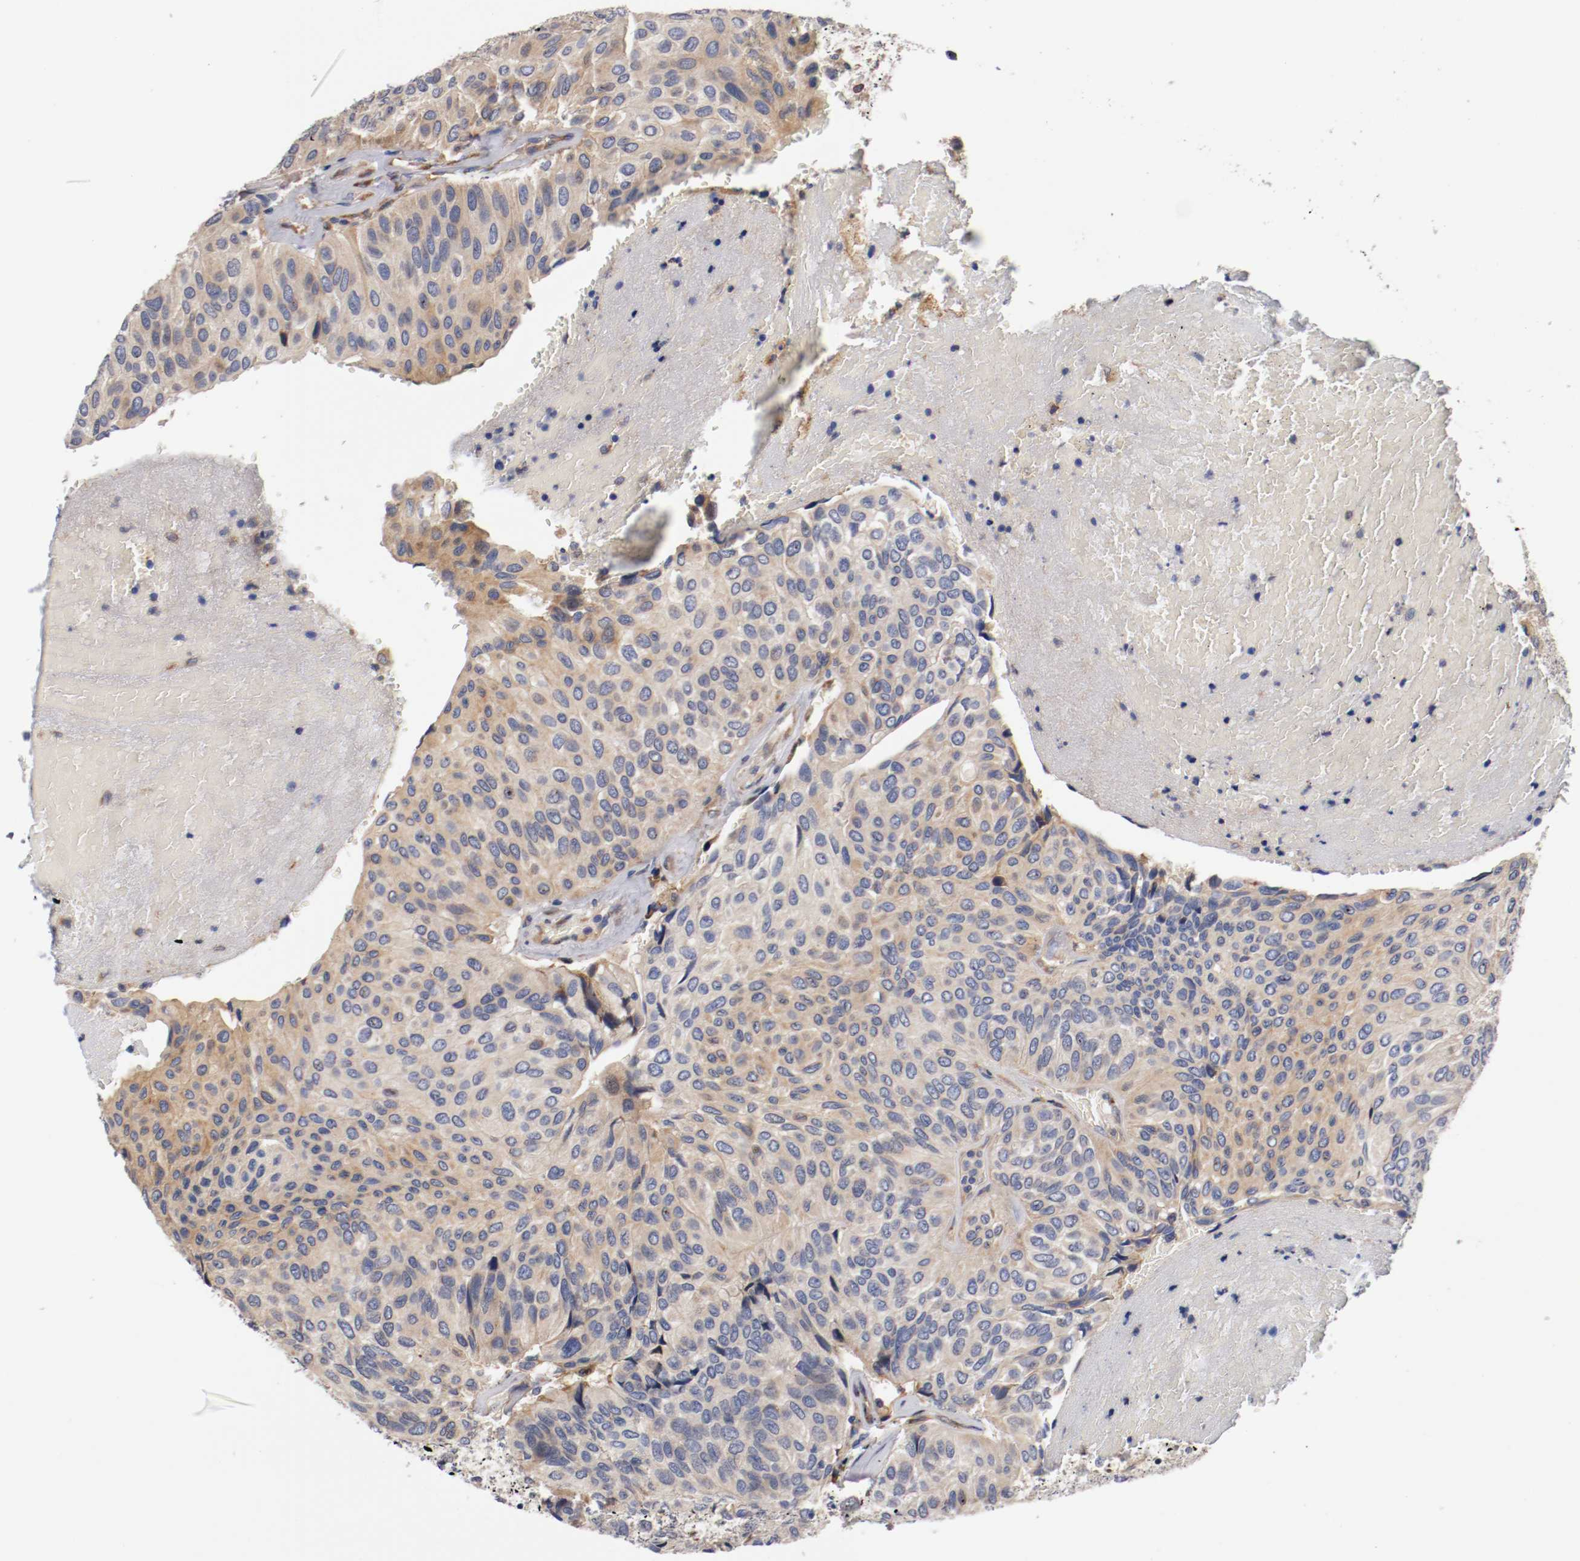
{"staining": {"intensity": "weak", "quantity": ">75%", "location": "cytoplasmic/membranous"}, "tissue": "urothelial cancer", "cell_type": "Tumor cells", "image_type": "cancer", "snomed": [{"axis": "morphology", "description": "Urothelial carcinoma, High grade"}, {"axis": "topography", "description": "Urinary bladder"}], "caption": "Weak cytoplasmic/membranous staining for a protein is appreciated in about >75% of tumor cells of urothelial cancer using IHC.", "gene": "TNFSF13", "patient": {"sex": "male", "age": 66}}